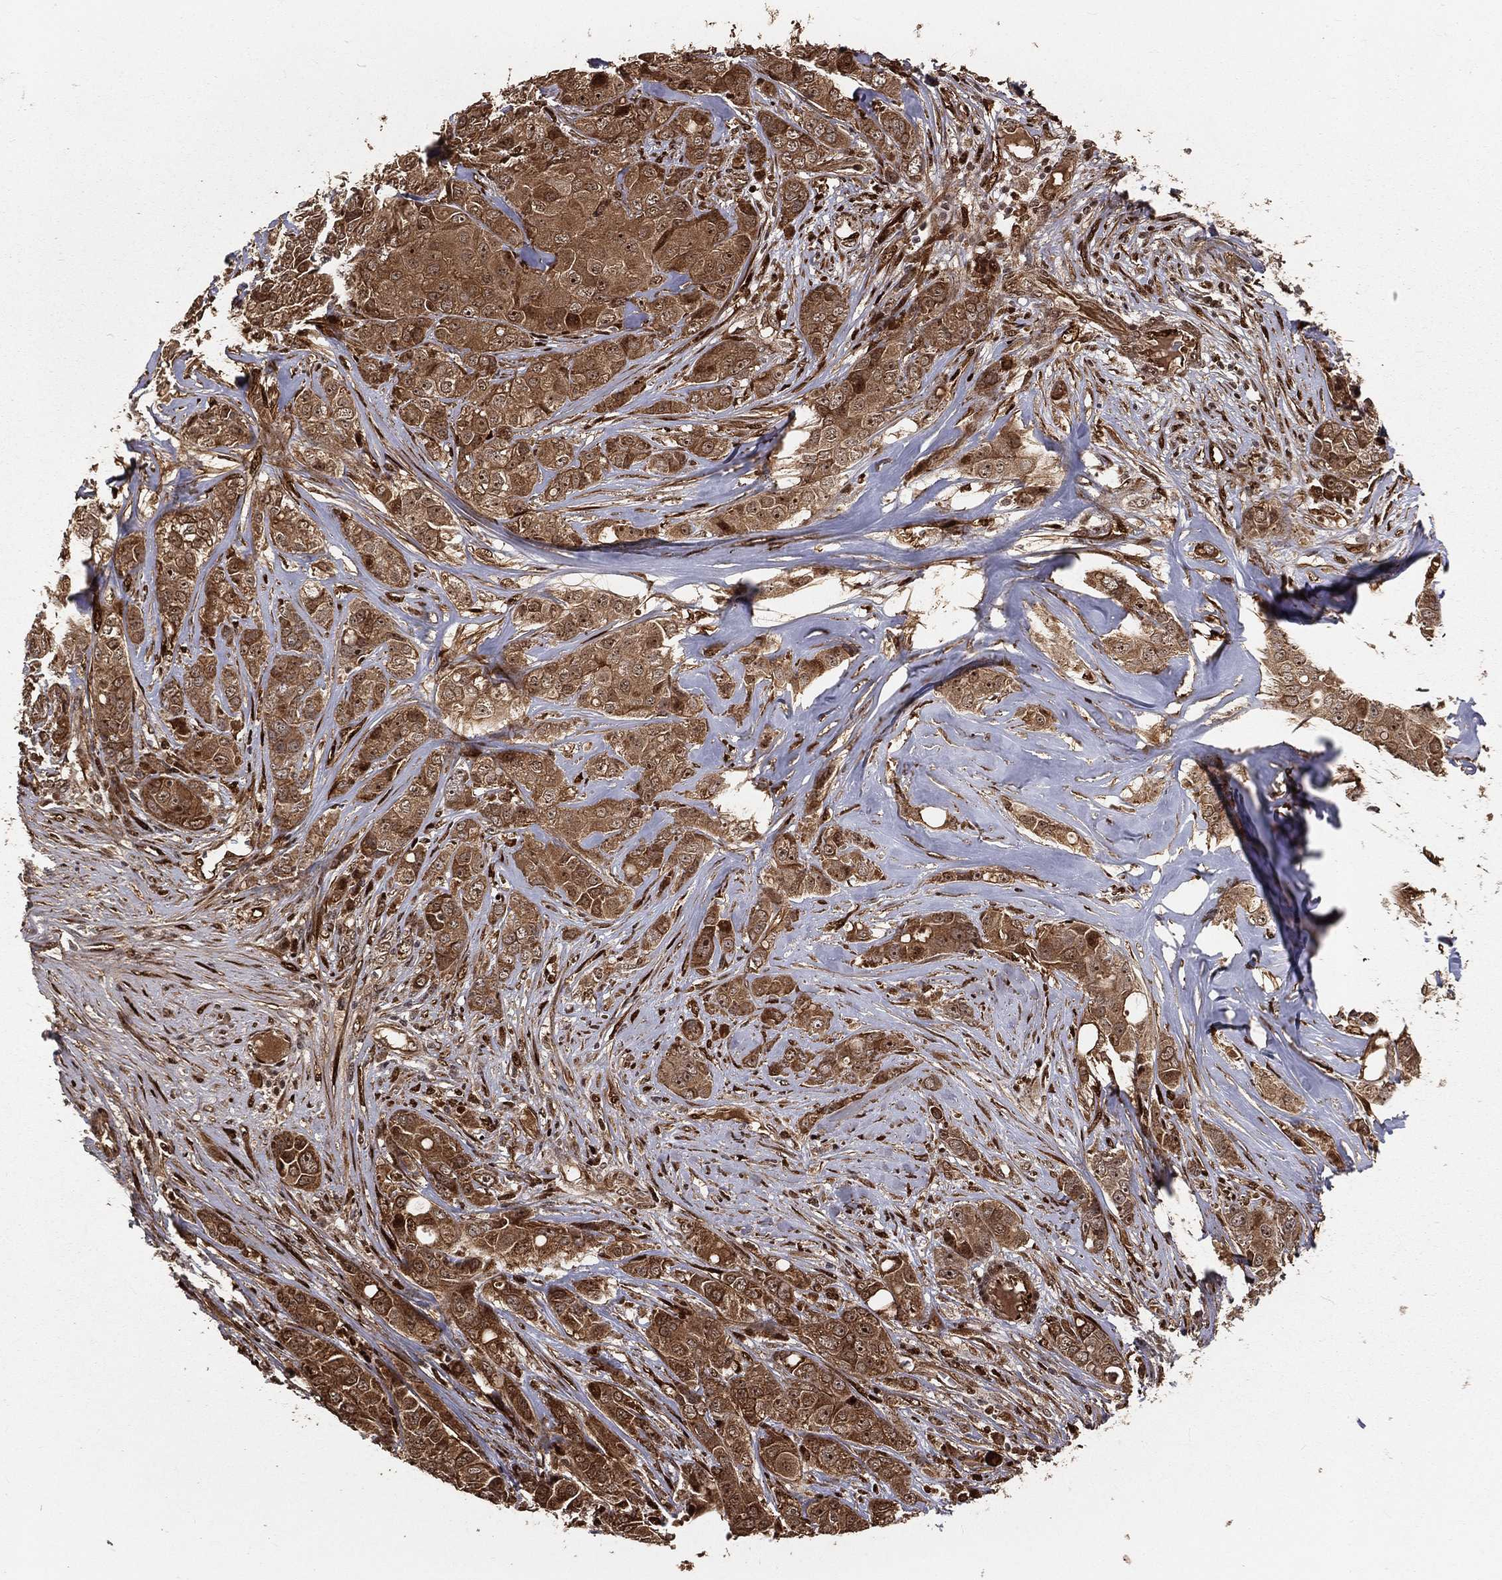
{"staining": {"intensity": "moderate", "quantity": ">75%", "location": "cytoplasmic/membranous"}, "tissue": "breast cancer", "cell_type": "Tumor cells", "image_type": "cancer", "snomed": [{"axis": "morphology", "description": "Duct carcinoma"}, {"axis": "topography", "description": "Breast"}], "caption": "Protein staining demonstrates moderate cytoplasmic/membranous expression in approximately >75% of tumor cells in breast cancer. The staining is performed using DAB brown chromogen to label protein expression. The nuclei are counter-stained blue using hematoxylin.", "gene": "MAPK1", "patient": {"sex": "female", "age": 43}}